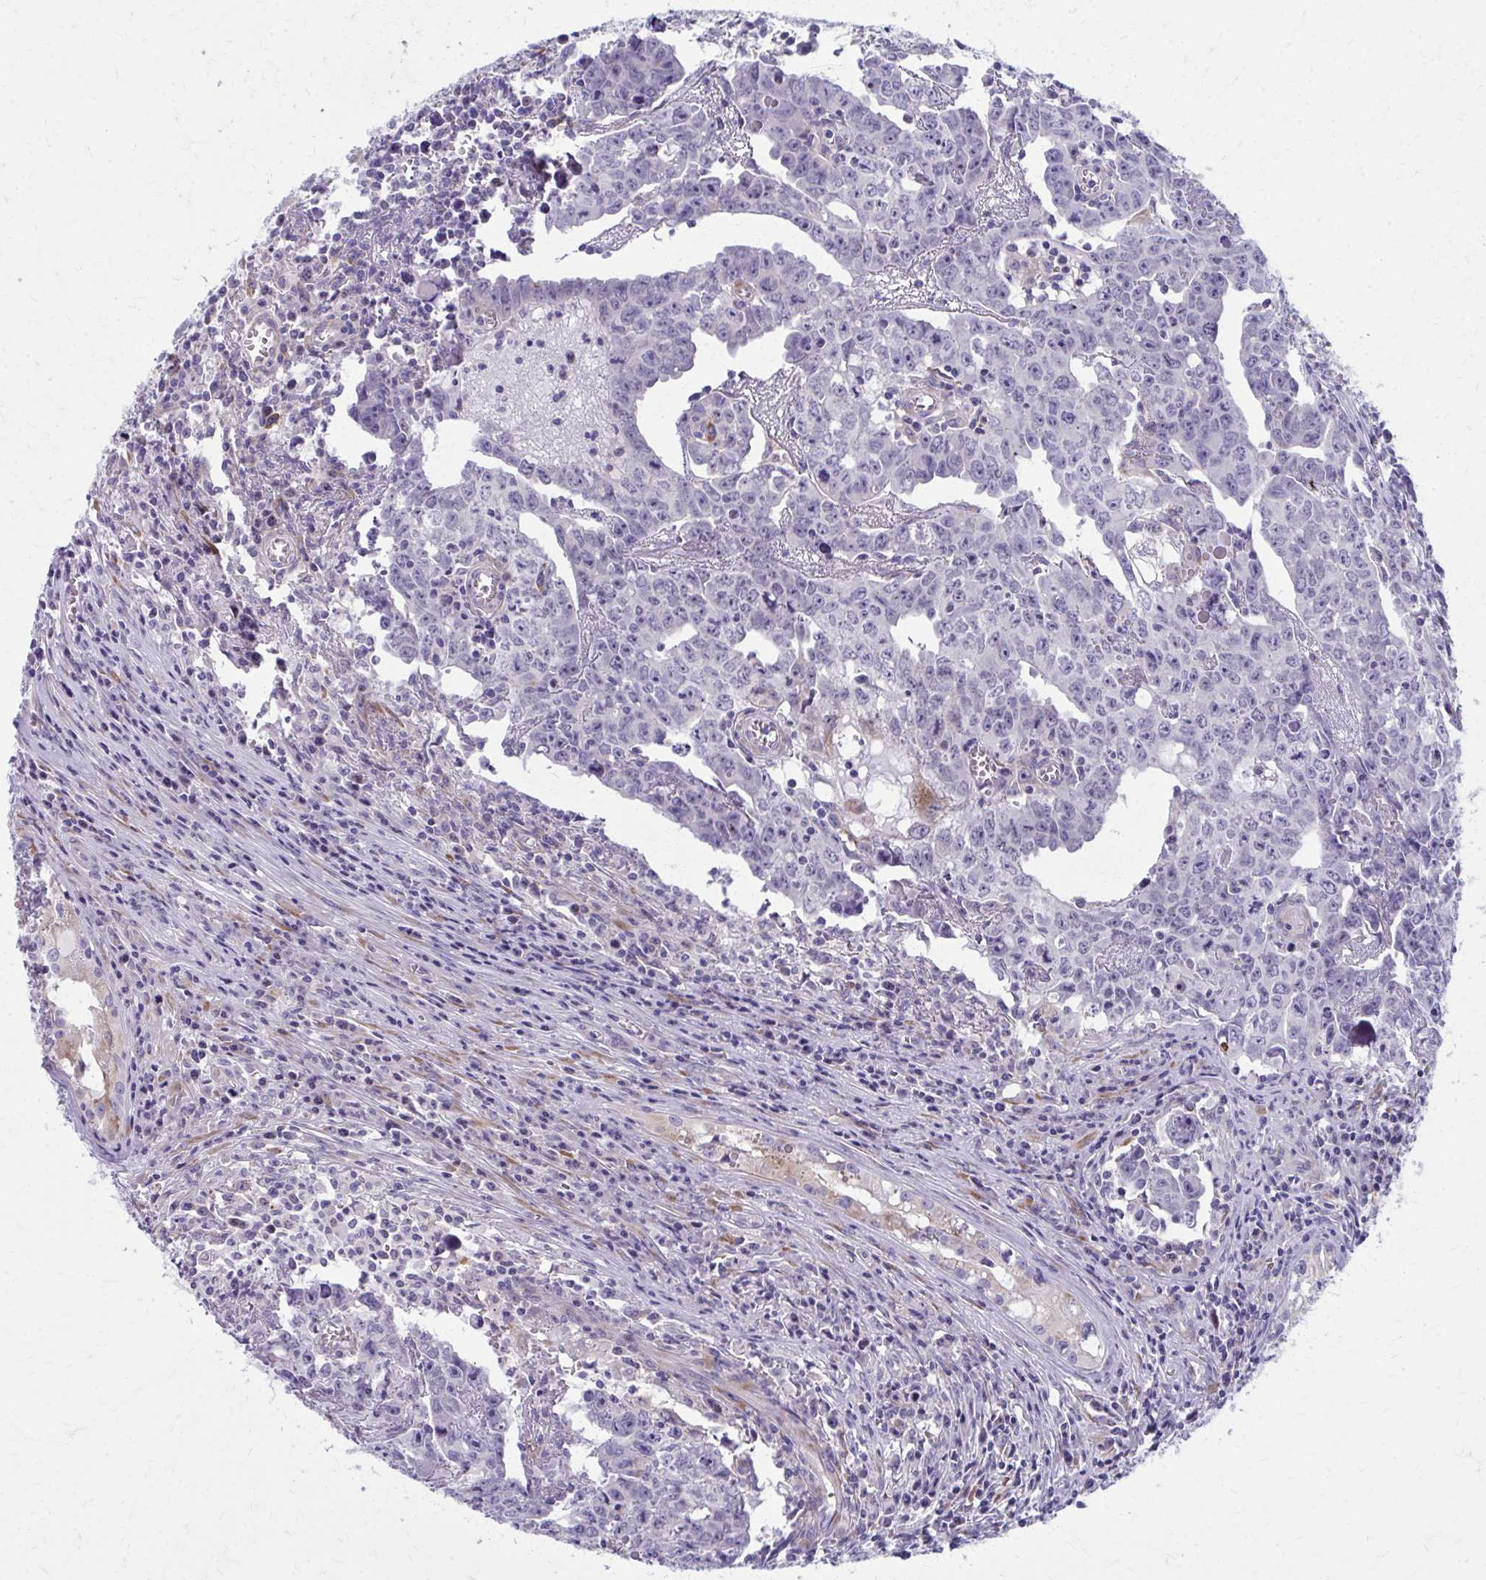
{"staining": {"intensity": "negative", "quantity": "none", "location": "none"}, "tissue": "testis cancer", "cell_type": "Tumor cells", "image_type": "cancer", "snomed": [{"axis": "morphology", "description": "Carcinoma, Embryonal, NOS"}, {"axis": "topography", "description": "Testis"}], "caption": "Testis cancer (embryonal carcinoma) was stained to show a protein in brown. There is no significant expression in tumor cells. (Brightfield microscopy of DAB (3,3'-diaminobenzidine) immunohistochemistry at high magnification).", "gene": "SPATS2L", "patient": {"sex": "male", "age": 22}}